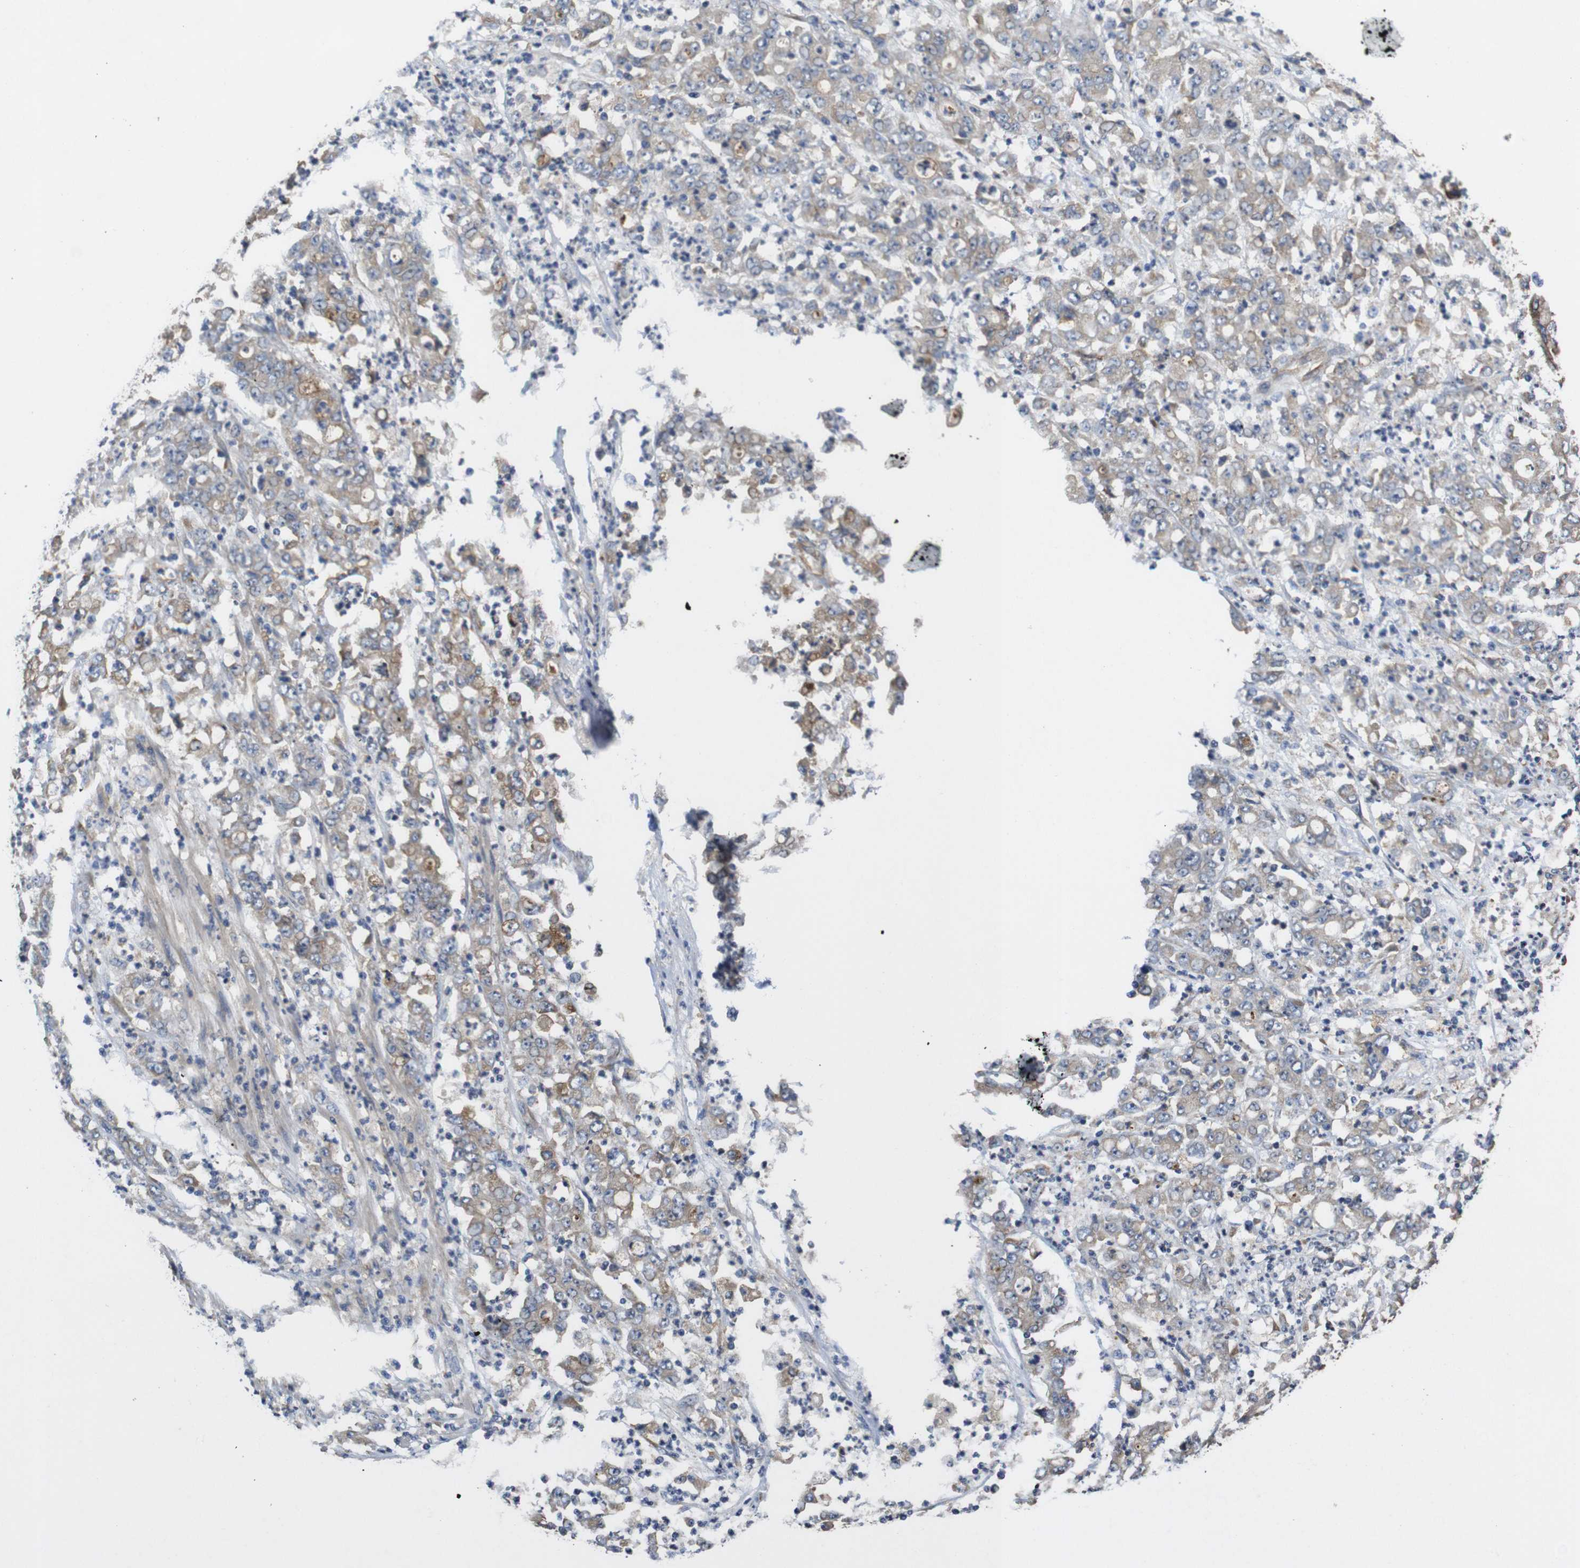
{"staining": {"intensity": "weak", "quantity": ">75%", "location": "cytoplasmic/membranous"}, "tissue": "stomach cancer", "cell_type": "Tumor cells", "image_type": "cancer", "snomed": [{"axis": "morphology", "description": "Adenocarcinoma, NOS"}, {"axis": "topography", "description": "Stomach, lower"}], "caption": "The histopathology image reveals staining of stomach adenocarcinoma, revealing weak cytoplasmic/membranous protein staining (brown color) within tumor cells.", "gene": "MARCHF7", "patient": {"sex": "female", "age": 71}}